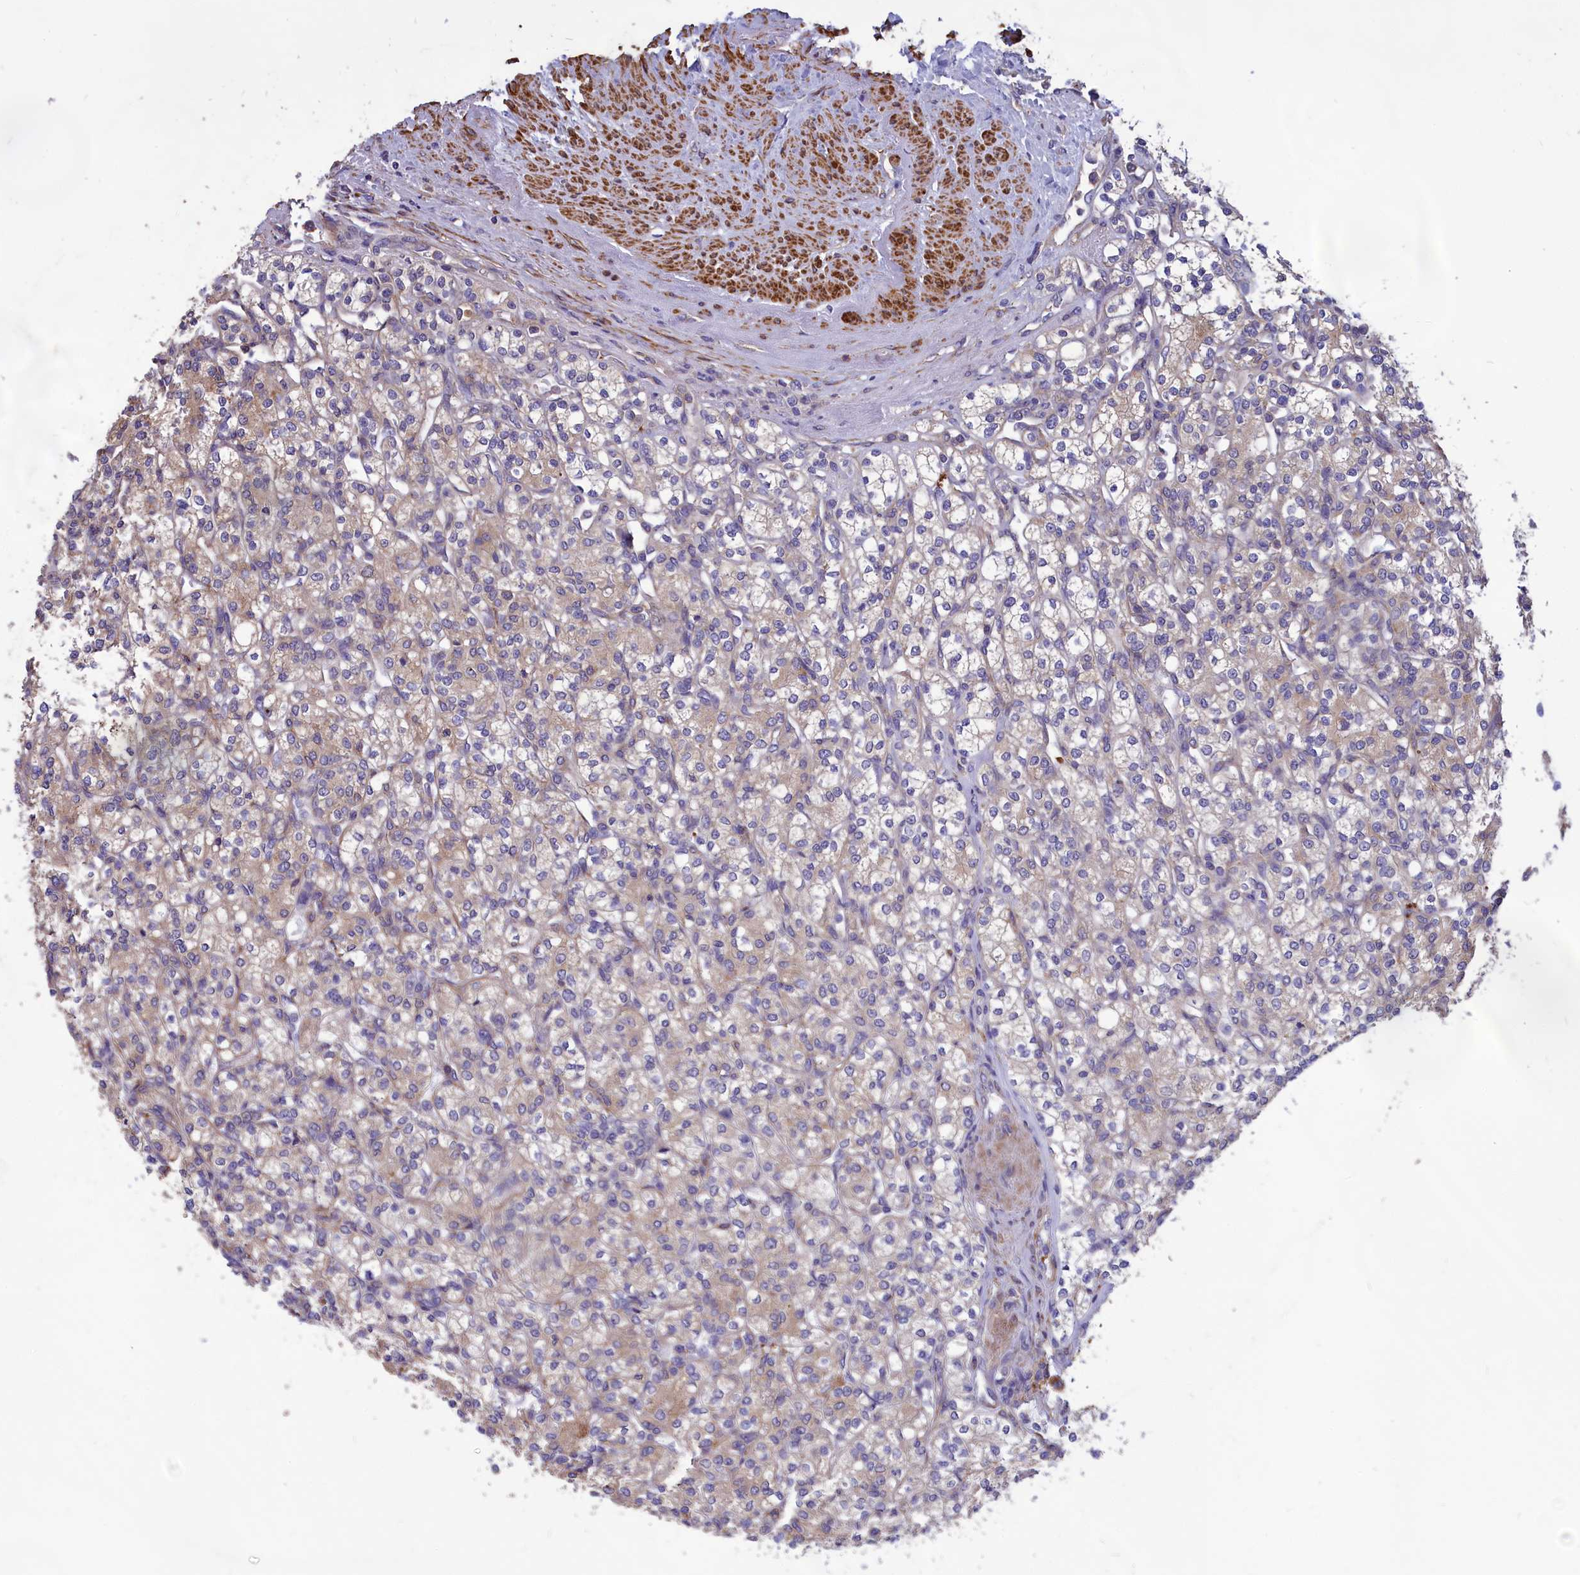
{"staining": {"intensity": "moderate", "quantity": "<25%", "location": "cytoplasmic/membranous"}, "tissue": "renal cancer", "cell_type": "Tumor cells", "image_type": "cancer", "snomed": [{"axis": "morphology", "description": "Adenocarcinoma, NOS"}, {"axis": "topography", "description": "Kidney"}], "caption": "A brown stain labels moderate cytoplasmic/membranous staining of a protein in human renal cancer tumor cells.", "gene": "AMDHD2", "patient": {"sex": "male", "age": 77}}